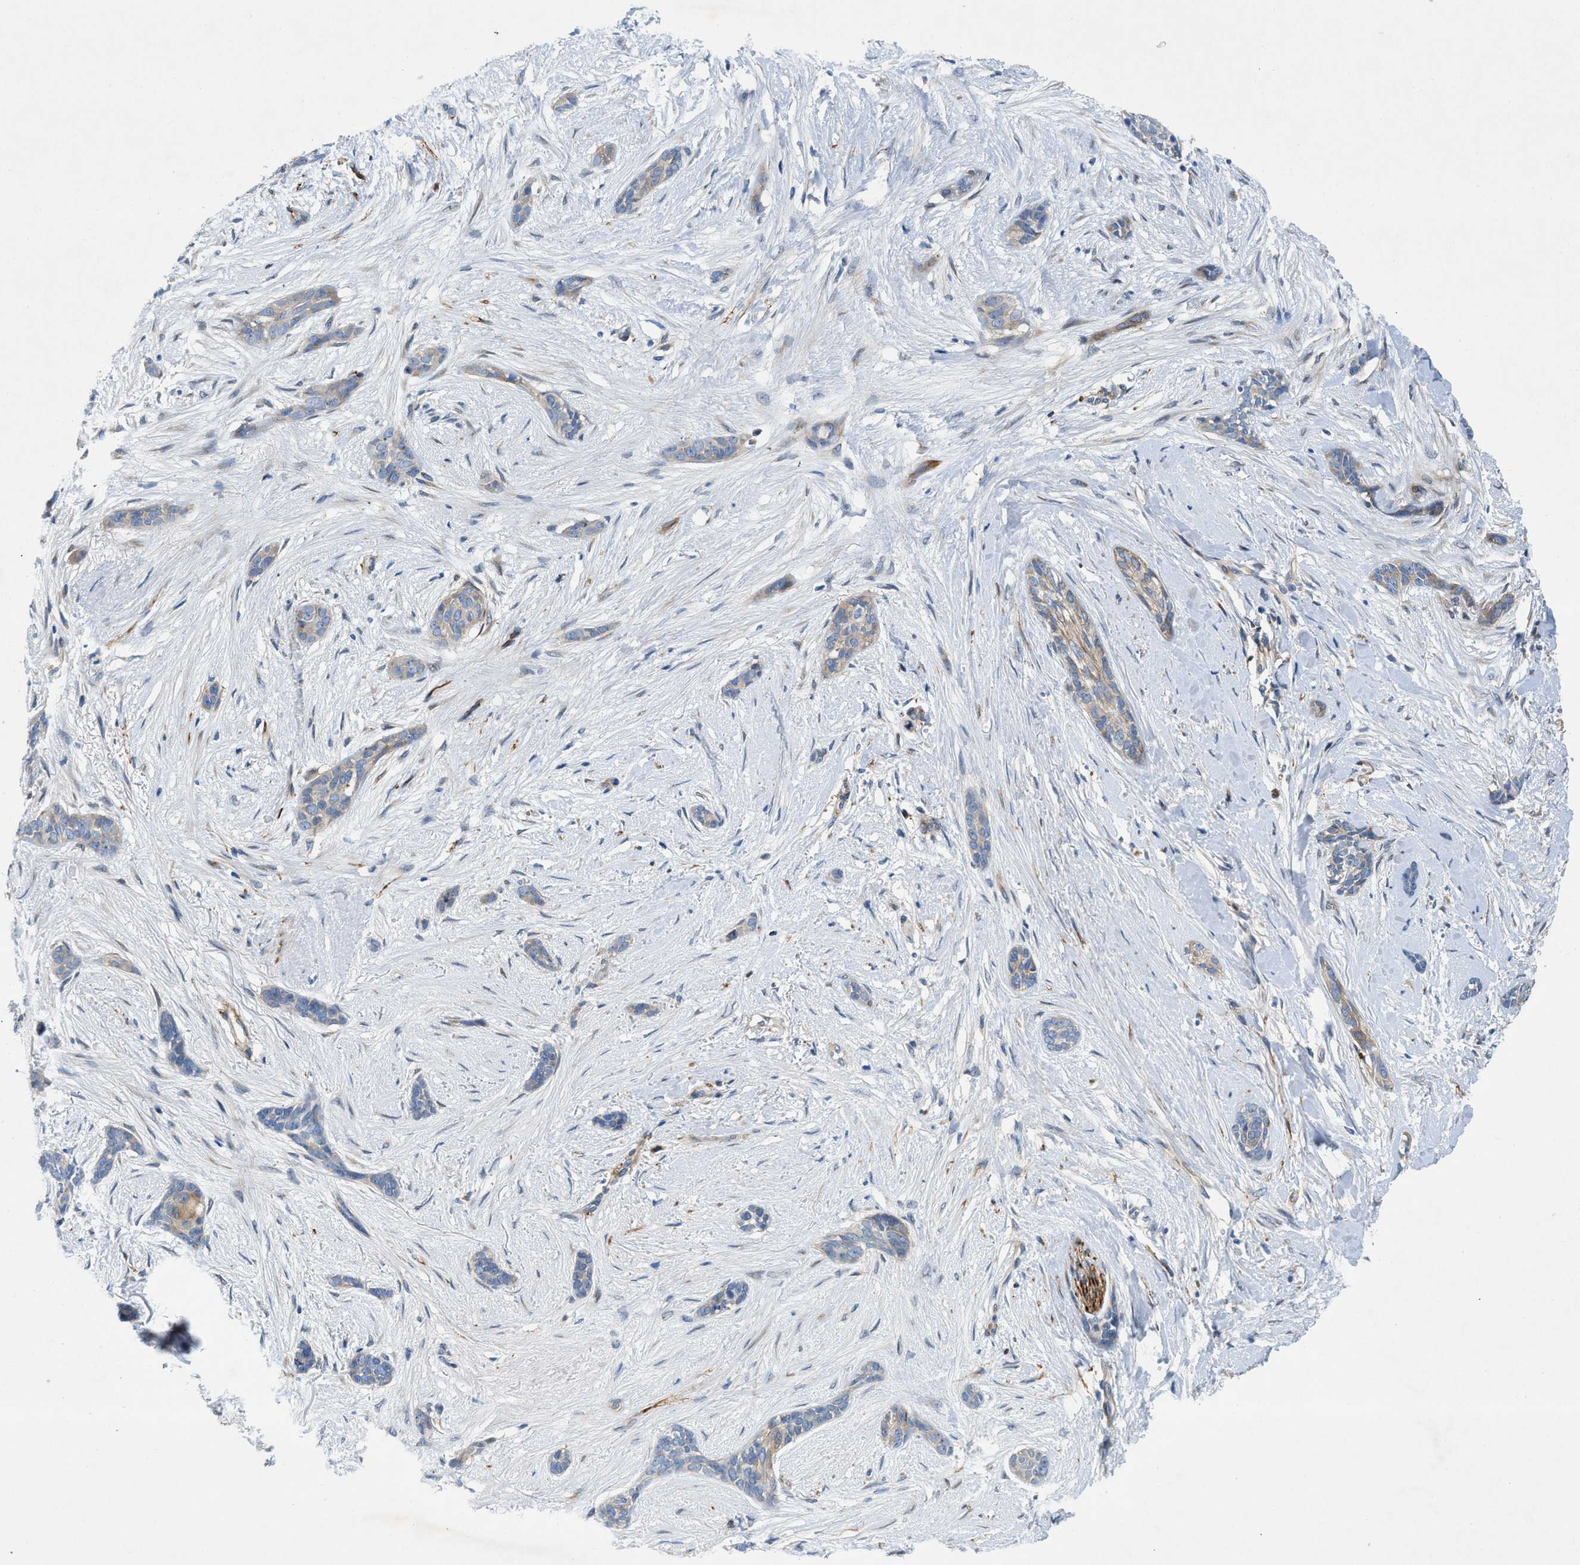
{"staining": {"intensity": "weak", "quantity": "<25%", "location": "cytoplasmic/membranous"}, "tissue": "skin cancer", "cell_type": "Tumor cells", "image_type": "cancer", "snomed": [{"axis": "morphology", "description": "Basal cell carcinoma"}, {"axis": "morphology", "description": "Adnexal tumor, benign"}, {"axis": "topography", "description": "Skin"}], "caption": "This histopathology image is of skin cancer stained with IHC to label a protein in brown with the nuclei are counter-stained blue. There is no expression in tumor cells.", "gene": "TMEM248", "patient": {"sex": "female", "age": 42}}